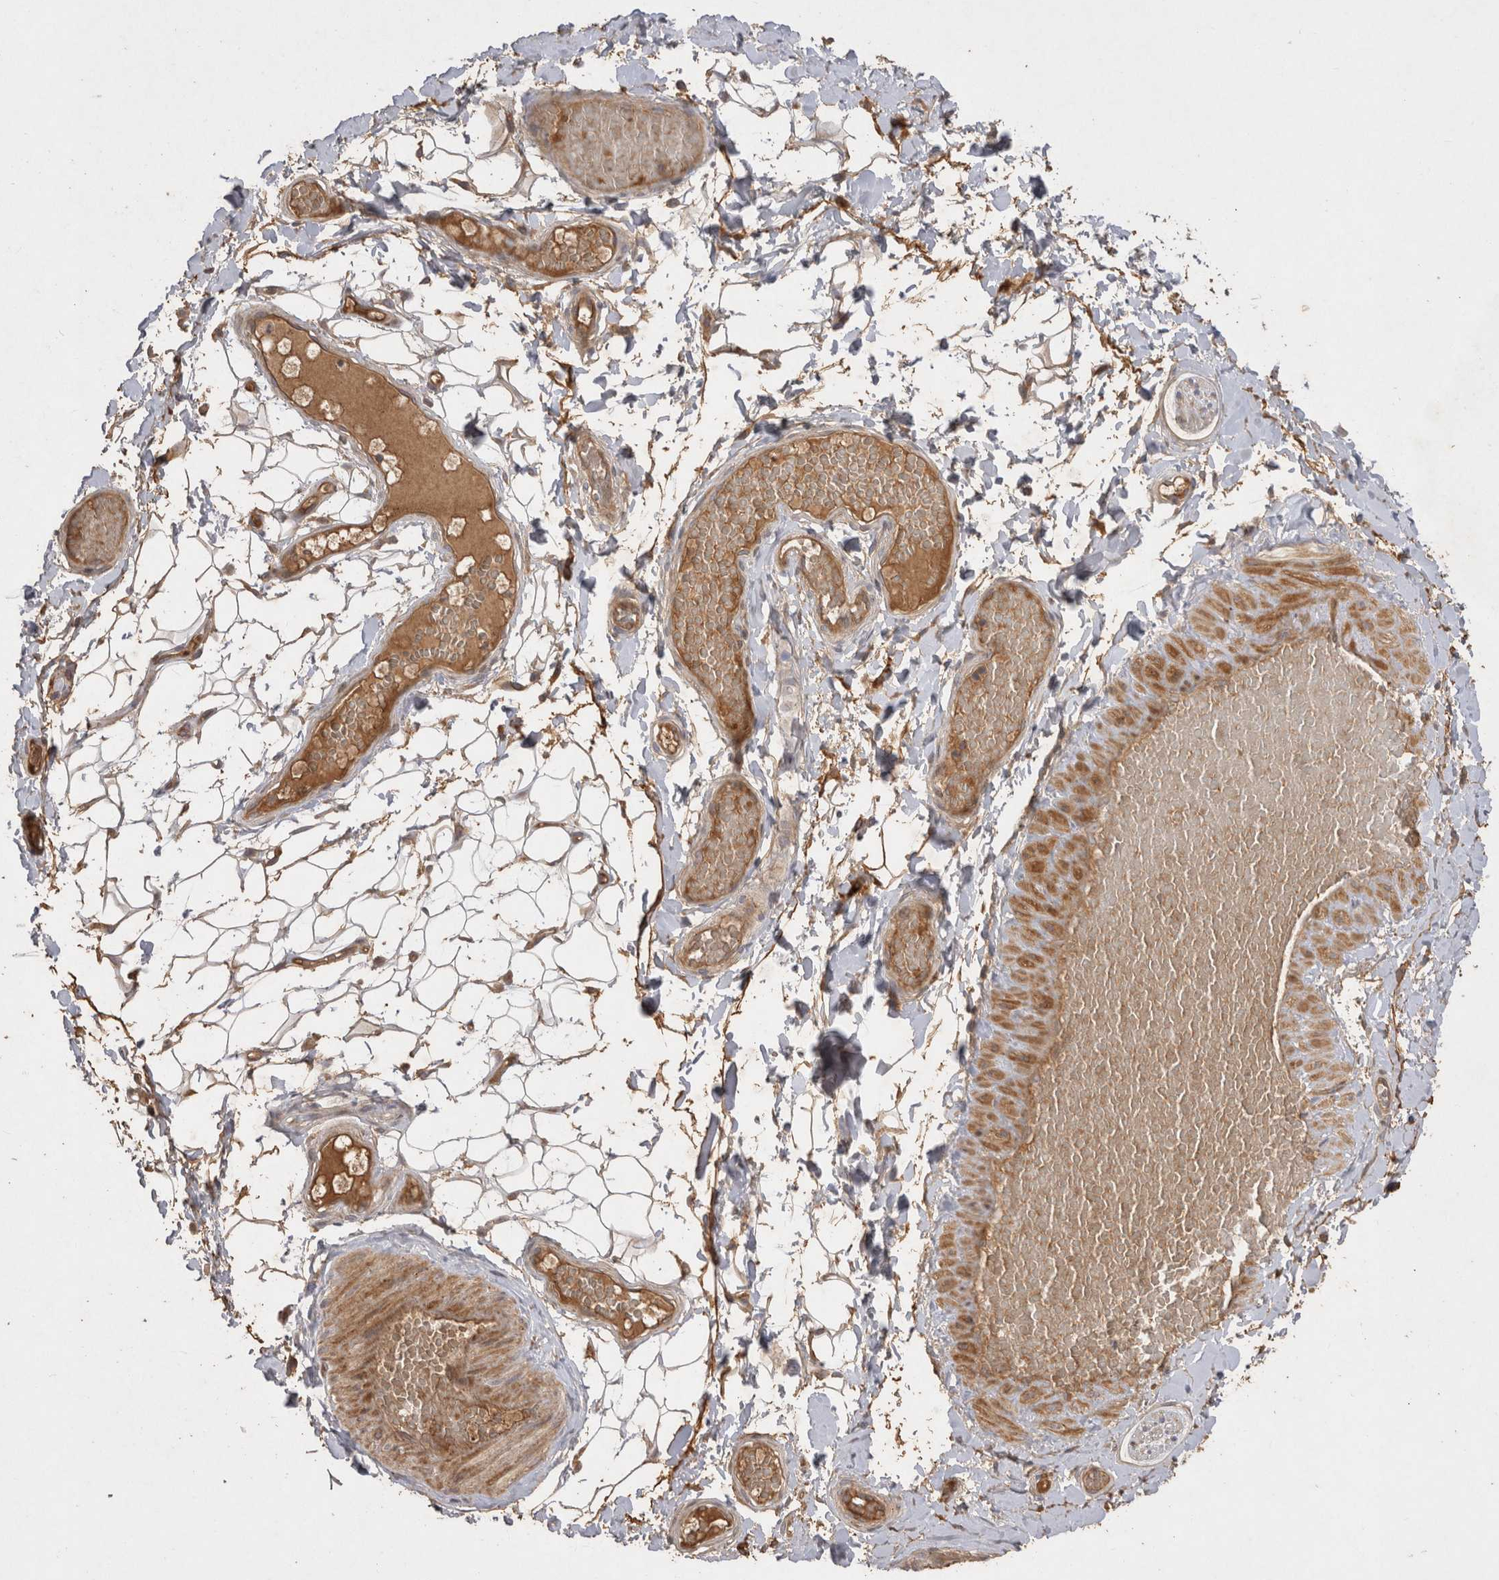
{"staining": {"intensity": "moderate", "quantity": ">75%", "location": "cytoplasmic/membranous"}, "tissue": "adipose tissue", "cell_type": "Adipocytes", "image_type": "normal", "snomed": [{"axis": "morphology", "description": "Normal tissue, NOS"}, {"axis": "topography", "description": "Adipose tissue"}, {"axis": "topography", "description": "Vascular tissue"}, {"axis": "topography", "description": "Peripheral nerve tissue"}], "caption": "An image of human adipose tissue stained for a protein reveals moderate cytoplasmic/membranous brown staining in adipocytes. The protein of interest is shown in brown color, while the nuclei are stained blue.", "gene": "PPP1R42", "patient": {"sex": "male", "age": 25}}